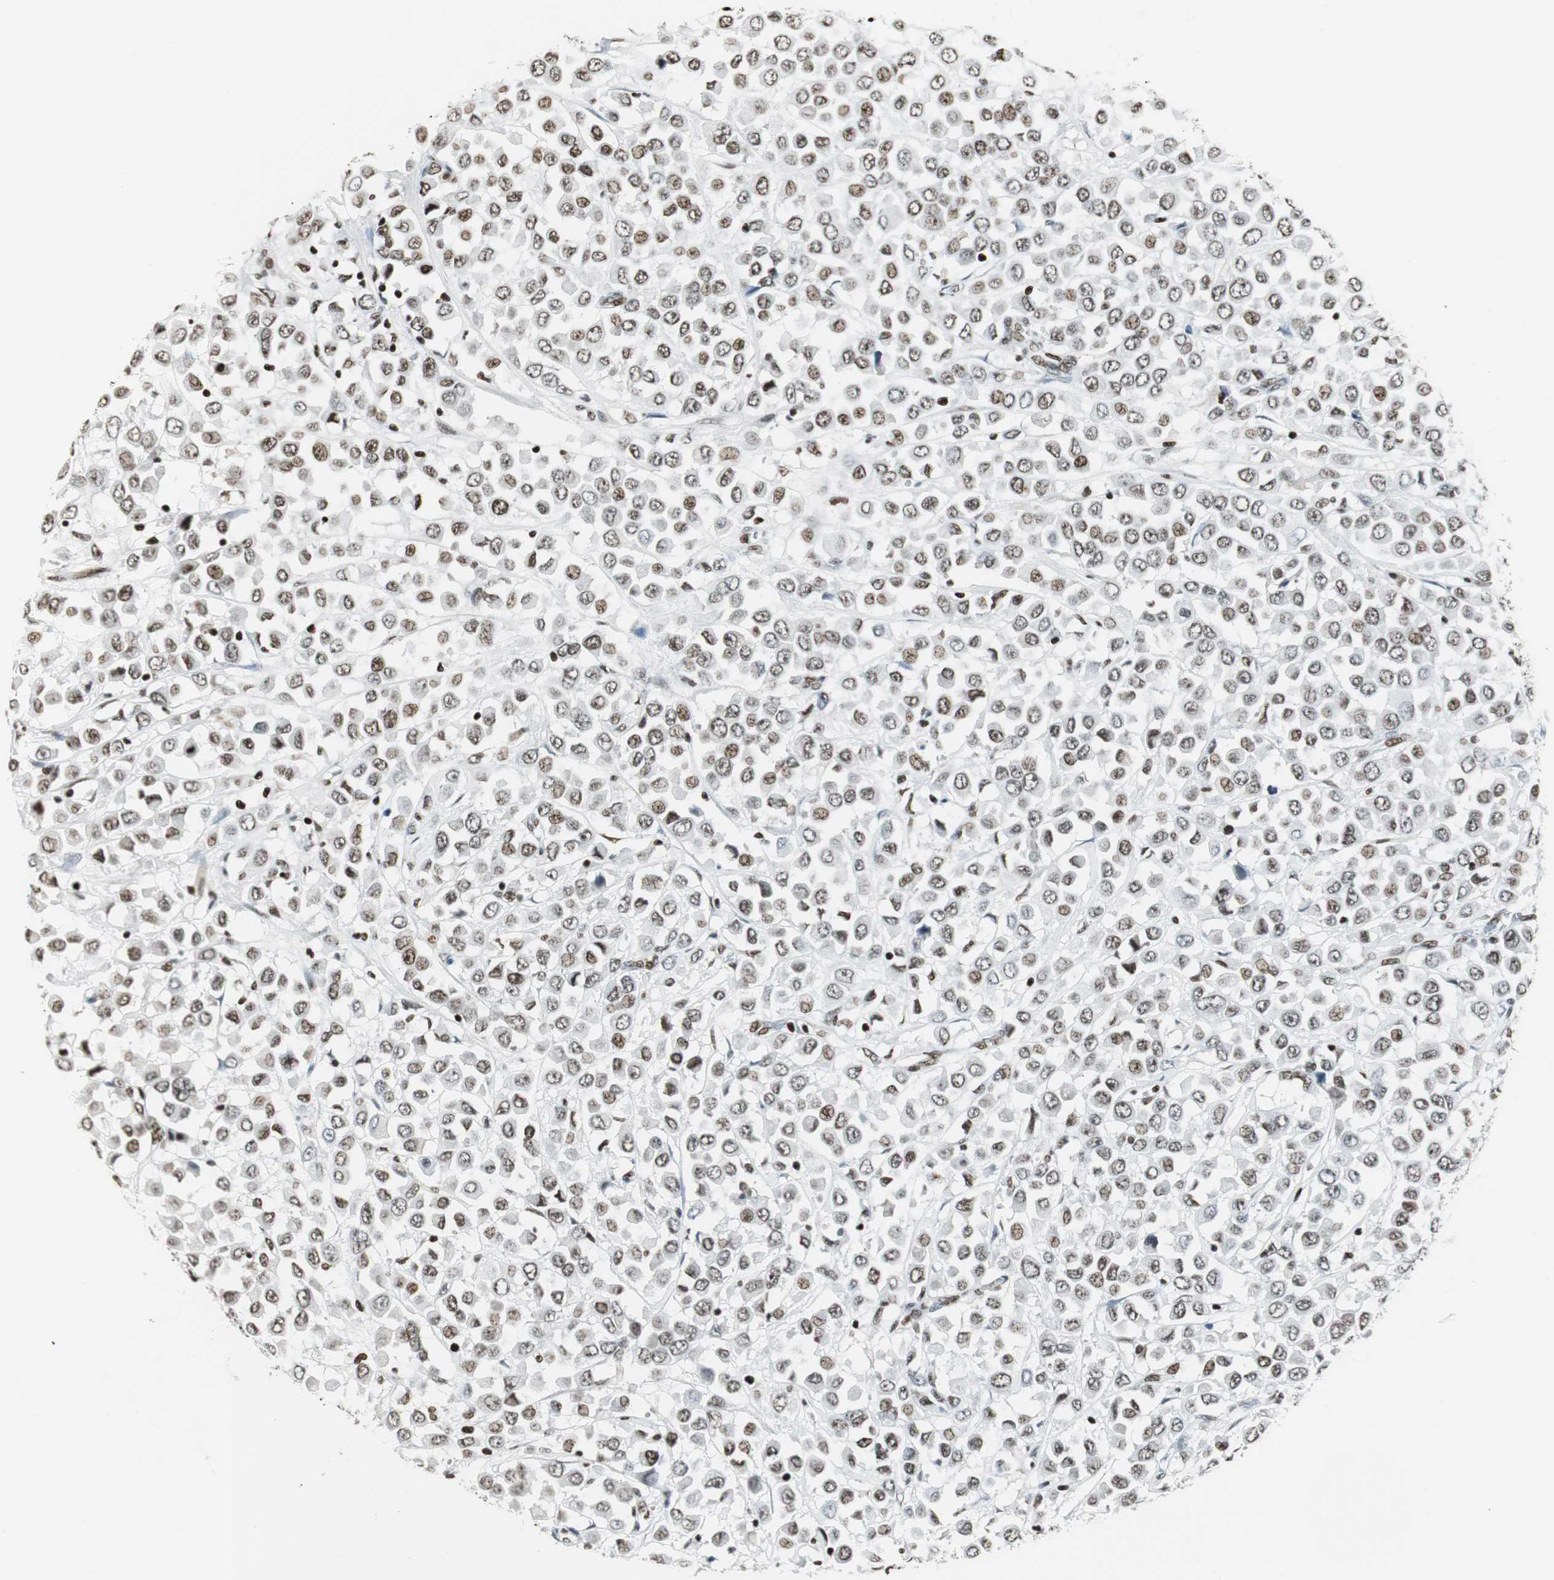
{"staining": {"intensity": "weak", "quantity": ">75%", "location": "nuclear"}, "tissue": "breast cancer", "cell_type": "Tumor cells", "image_type": "cancer", "snomed": [{"axis": "morphology", "description": "Duct carcinoma"}, {"axis": "topography", "description": "Breast"}], "caption": "Human breast cancer (invasive ductal carcinoma) stained with a brown dye displays weak nuclear positive staining in approximately >75% of tumor cells.", "gene": "RBBP4", "patient": {"sex": "female", "age": 61}}